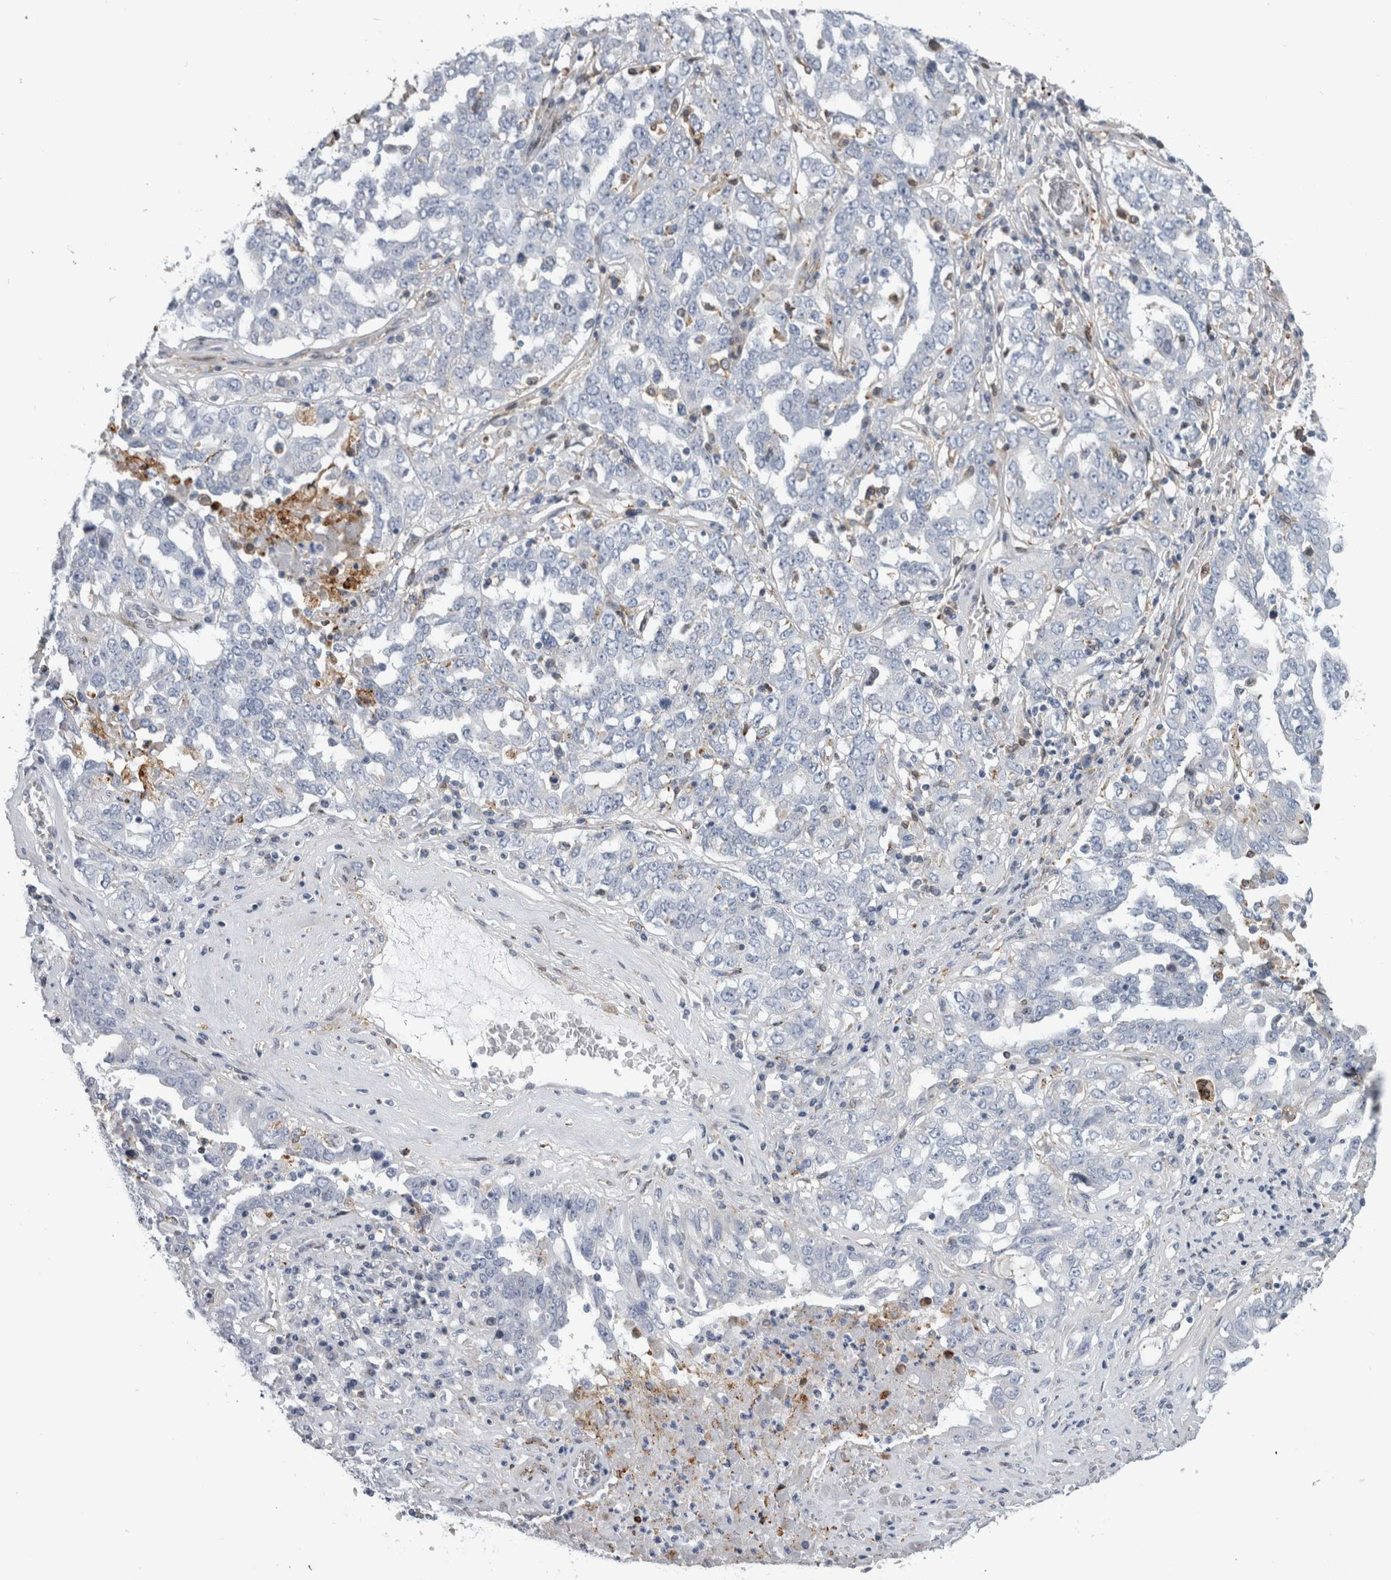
{"staining": {"intensity": "negative", "quantity": "none", "location": "none"}, "tissue": "ovarian cancer", "cell_type": "Tumor cells", "image_type": "cancer", "snomed": [{"axis": "morphology", "description": "Carcinoma, endometroid"}, {"axis": "topography", "description": "Ovary"}], "caption": "This is an immunohistochemistry photomicrograph of endometroid carcinoma (ovarian). There is no staining in tumor cells.", "gene": "DNAJC24", "patient": {"sex": "female", "age": 62}}